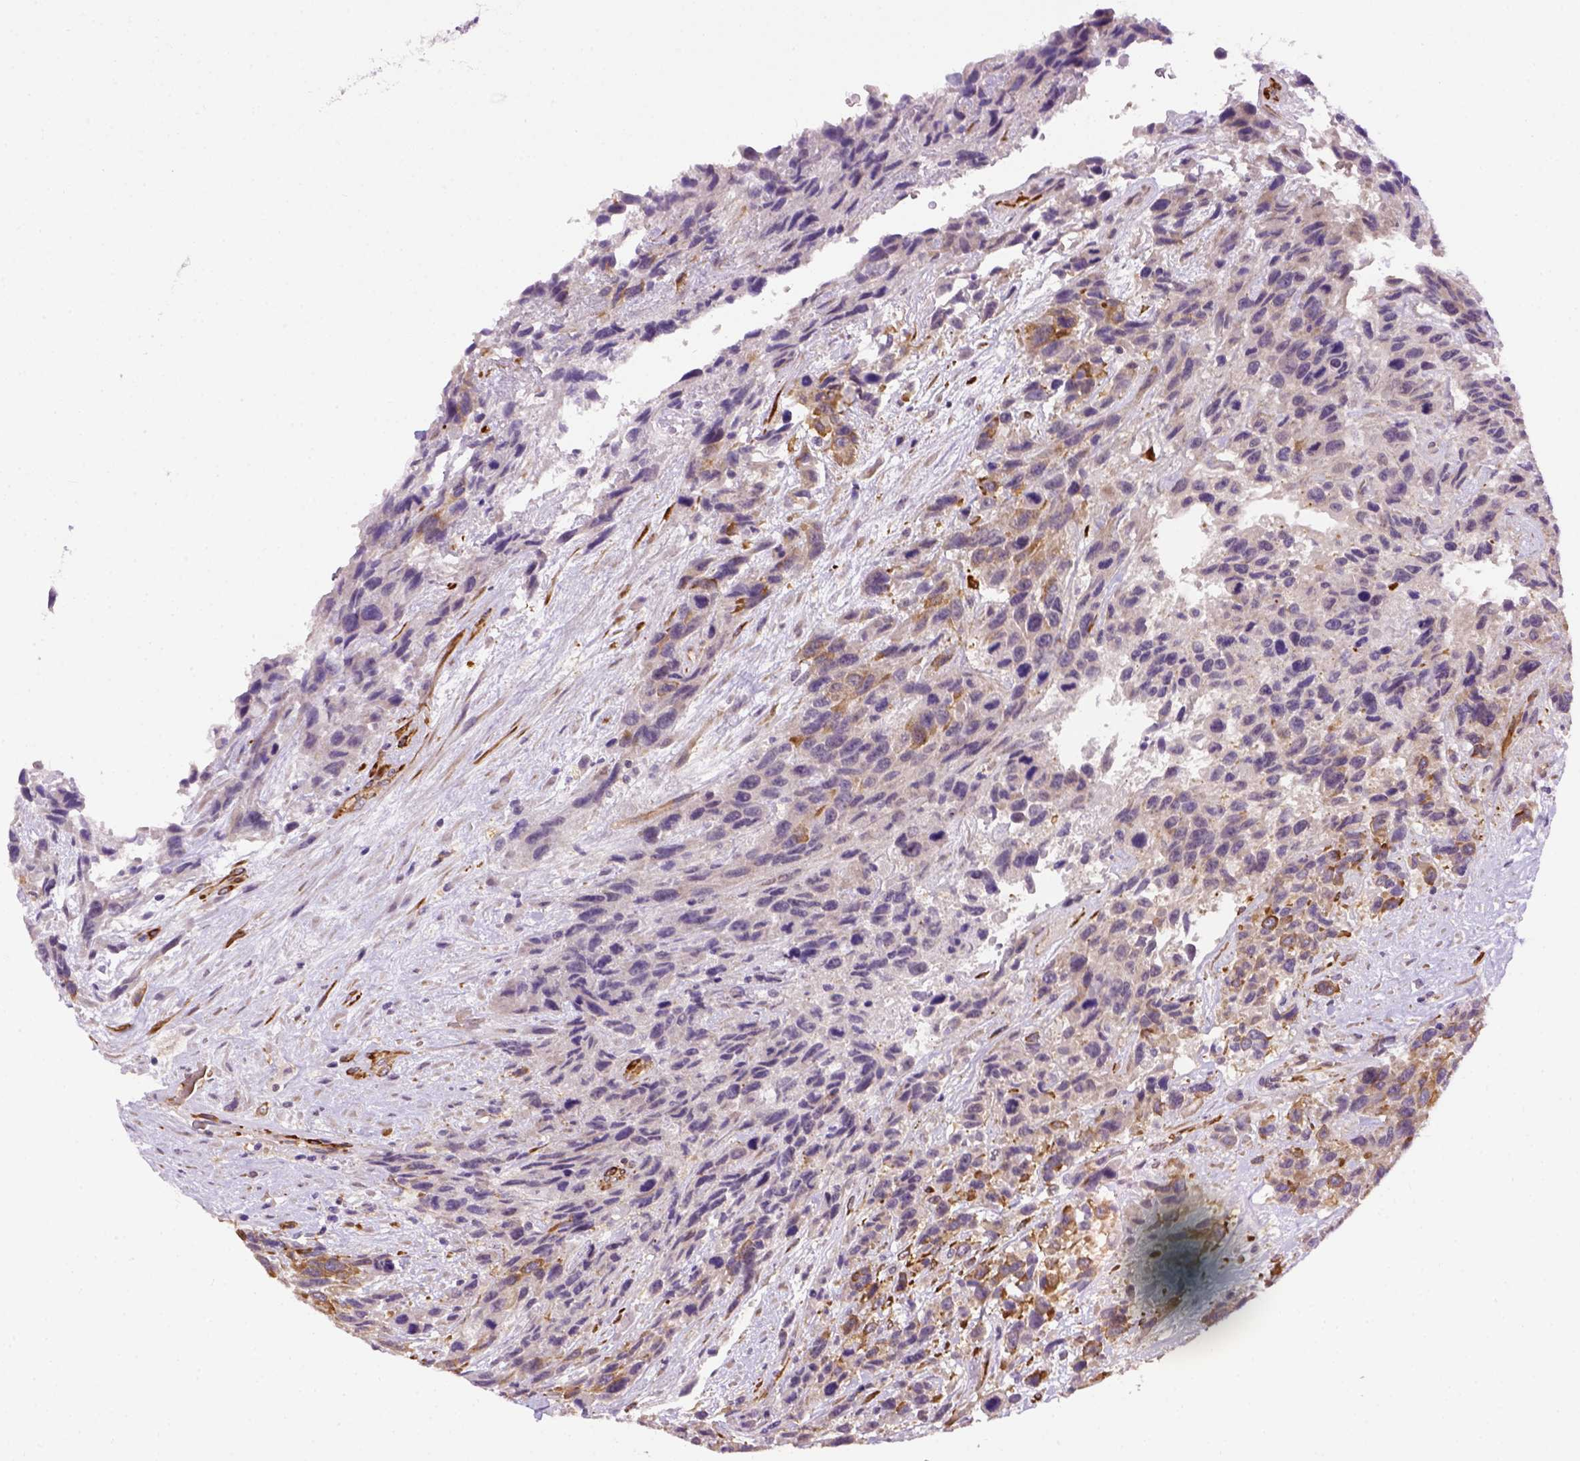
{"staining": {"intensity": "moderate", "quantity": "<25%", "location": "cytoplasmic/membranous"}, "tissue": "urothelial cancer", "cell_type": "Tumor cells", "image_type": "cancer", "snomed": [{"axis": "morphology", "description": "Urothelial carcinoma, High grade"}, {"axis": "topography", "description": "Urinary bladder"}], "caption": "Immunohistochemistry (IHC) staining of high-grade urothelial carcinoma, which exhibits low levels of moderate cytoplasmic/membranous positivity in approximately <25% of tumor cells indicating moderate cytoplasmic/membranous protein staining. The staining was performed using DAB (3,3'-diaminobenzidine) (brown) for protein detection and nuclei were counterstained in hematoxylin (blue).", "gene": "KAZN", "patient": {"sex": "female", "age": 70}}